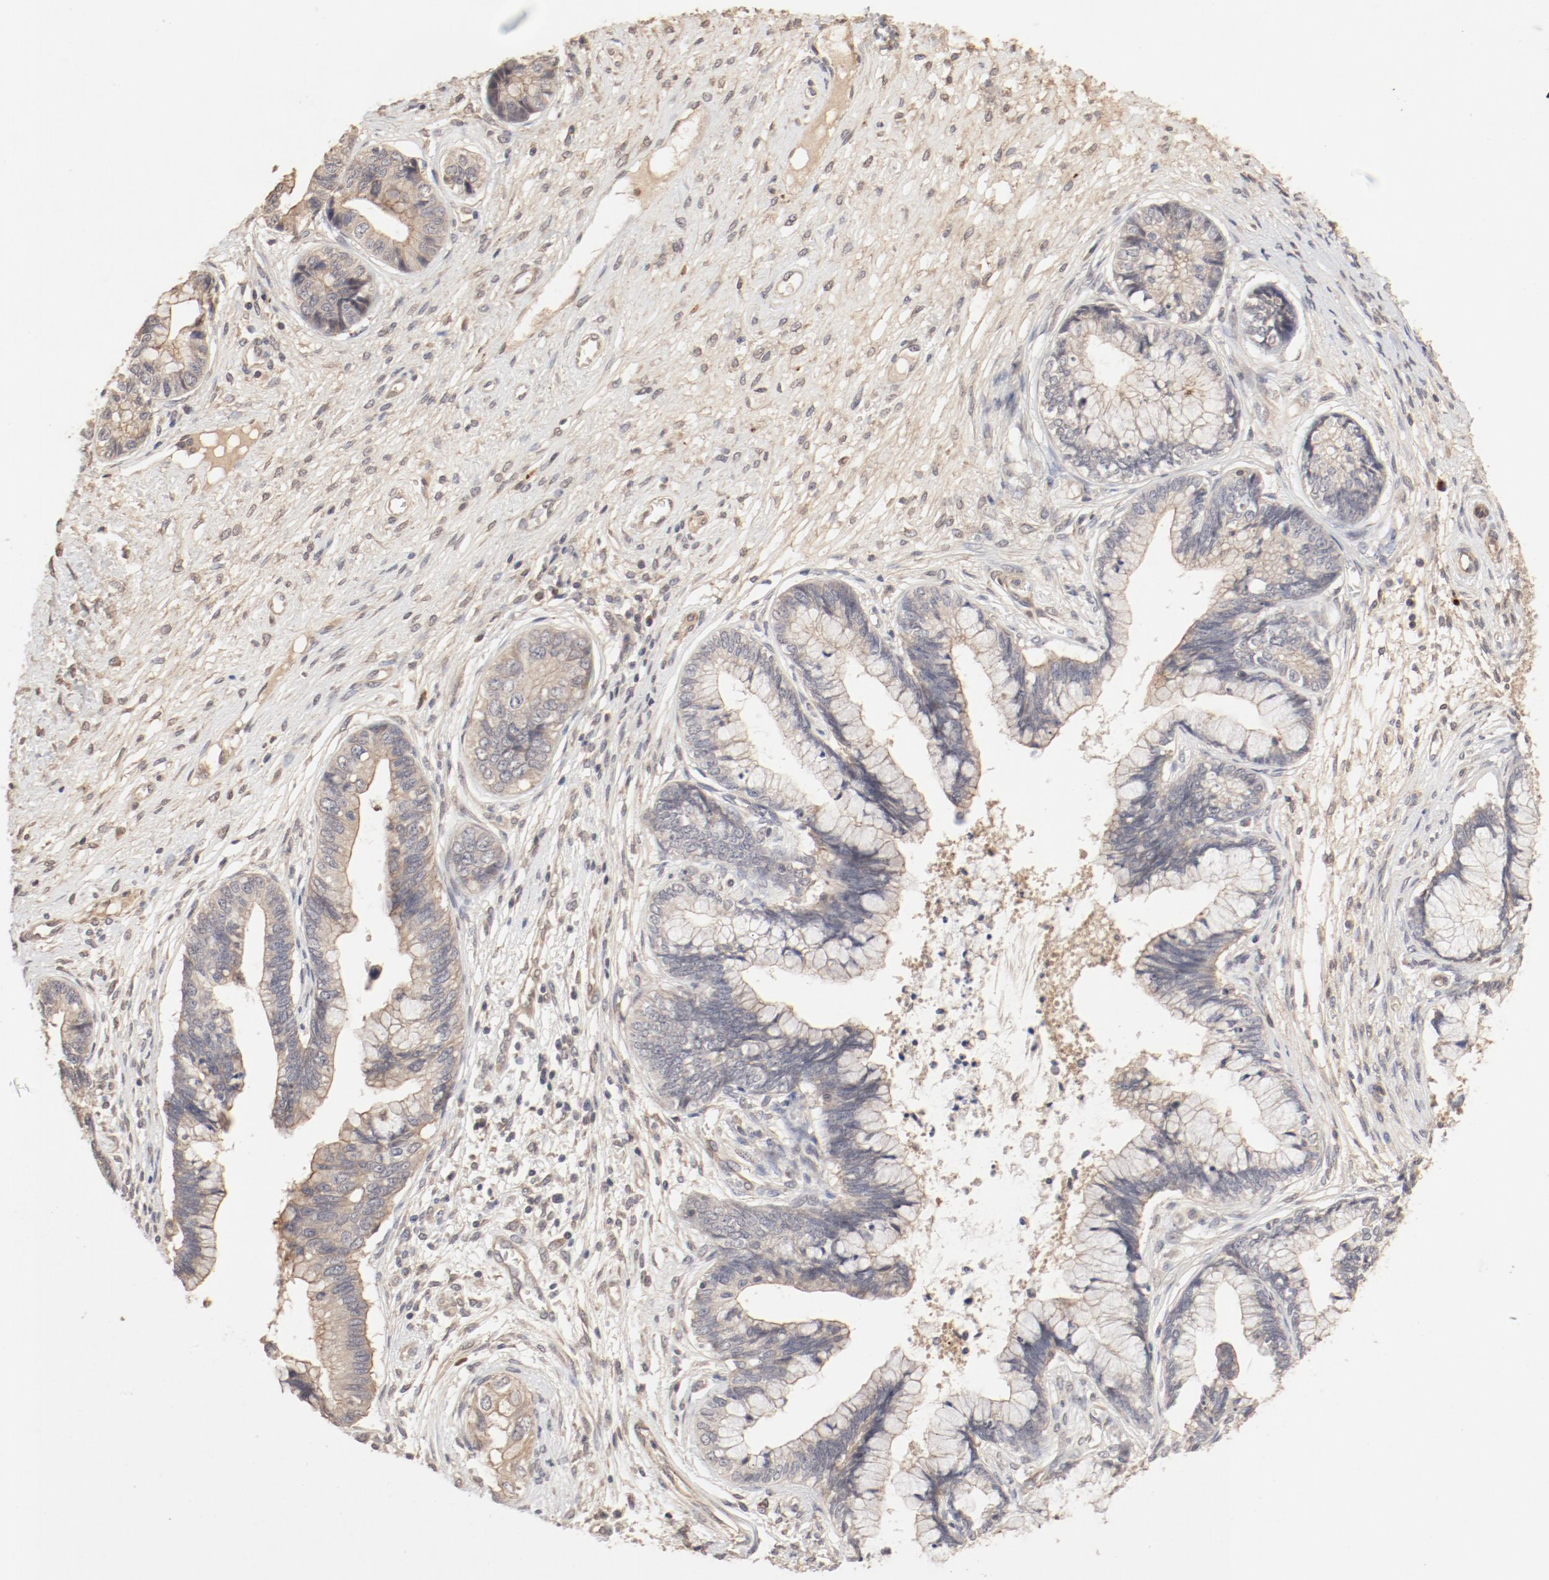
{"staining": {"intensity": "moderate", "quantity": ">75%", "location": "cytoplasmic/membranous"}, "tissue": "cervical cancer", "cell_type": "Tumor cells", "image_type": "cancer", "snomed": [{"axis": "morphology", "description": "Adenocarcinoma, NOS"}, {"axis": "topography", "description": "Cervix"}], "caption": "Moderate cytoplasmic/membranous staining for a protein is appreciated in about >75% of tumor cells of cervical adenocarcinoma using immunohistochemistry.", "gene": "IL3RA", "patient": {"sex": "female", "age": 44}}